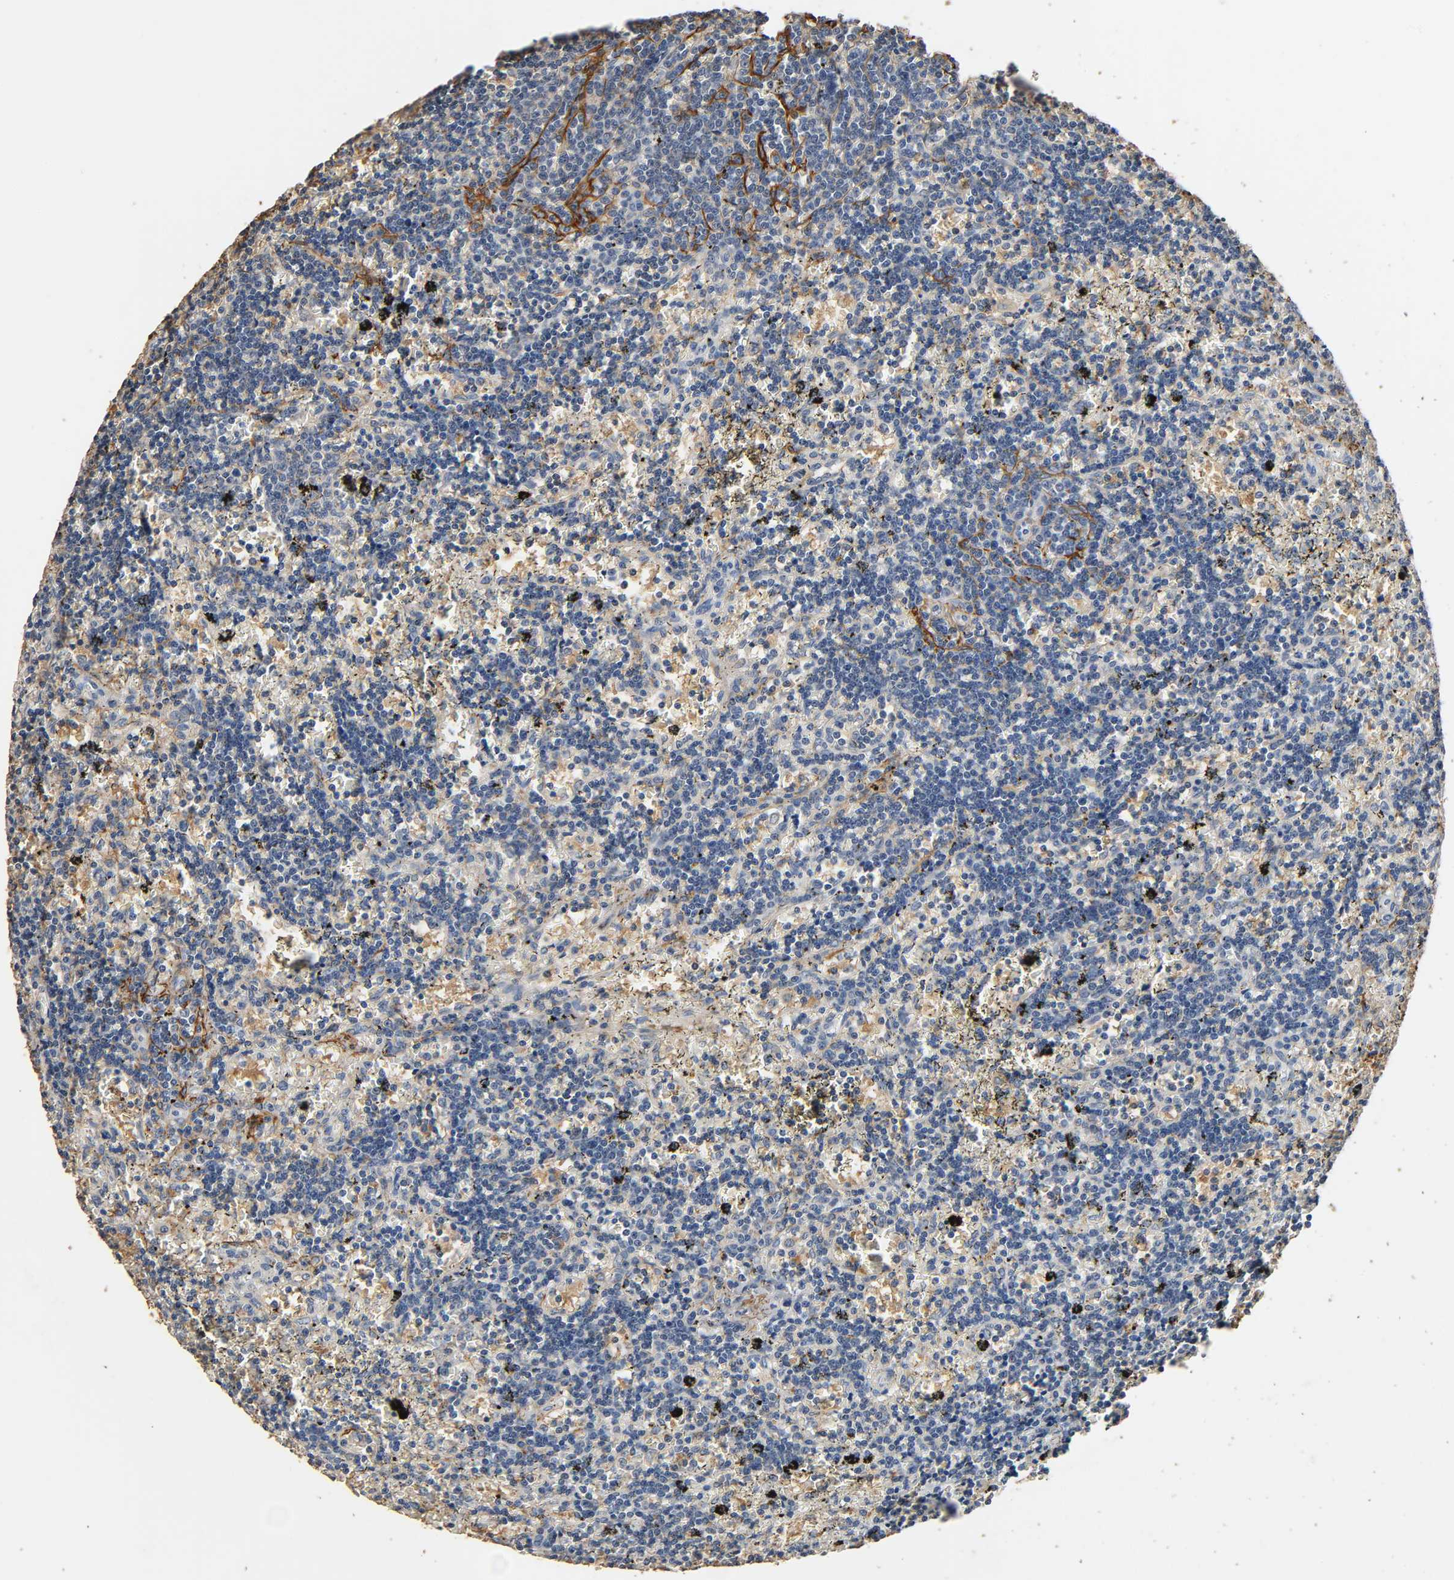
{"staining": {"intensity": "negative", "quantity": "none", "location": "none"}, "tissue": "lymphoma", "cell_type": "Tumor cells", "image_type": "cancer", "snomed": [{"axis": "morphology", "description": "Malignant lymphoma, non-Hodgkin's type, Low grade"}, {"axis": "topography", "description": "Spleen"}], "caption": "Immunohistochemistry (IHC) histopathology image of malignant lymphoma, non-Hodgkin's type (low-grade) stained for a protein (brown), which demonstrates no staining in tumor cells.", "gene": "GSTA3", "patient": {"sex": "male", "age": 60}}